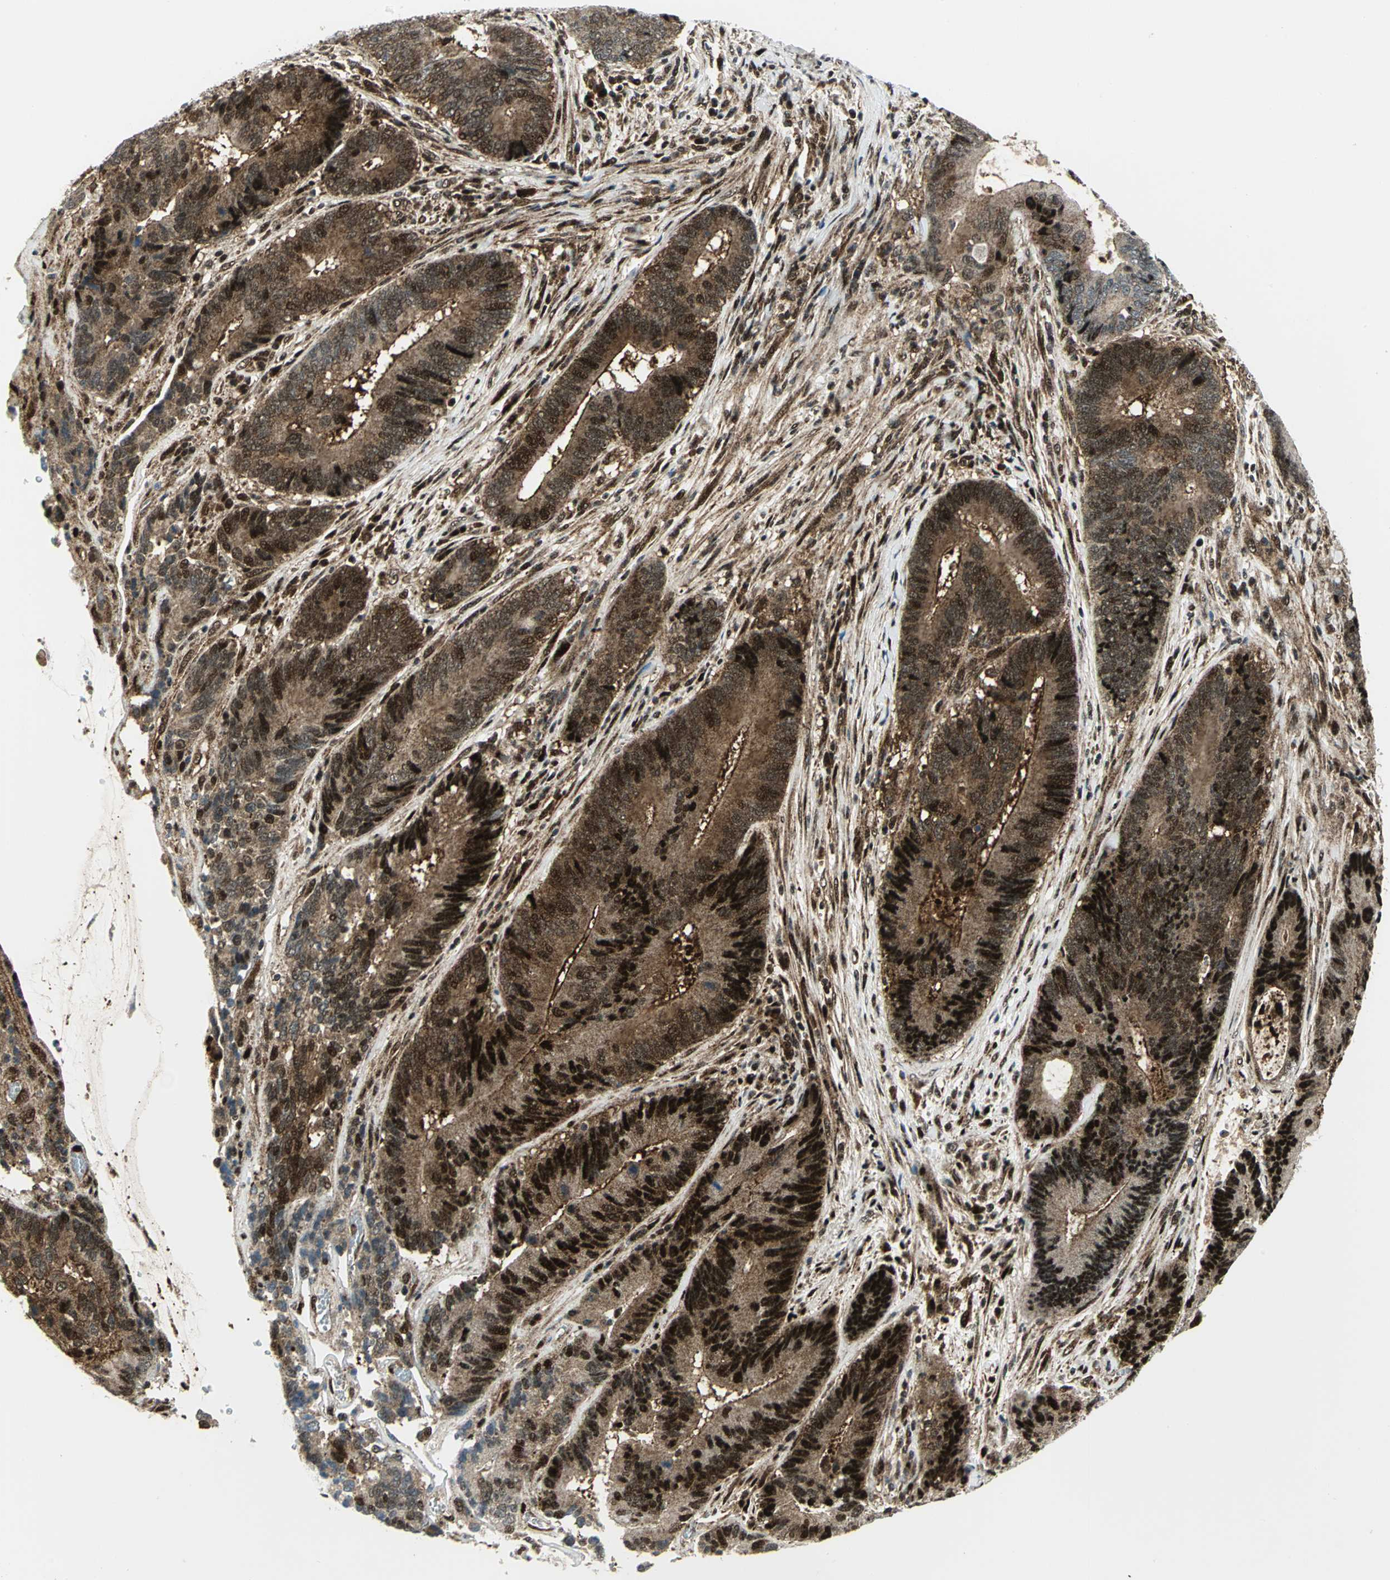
{"staining": {"intensity": "strong", "quantity": ">75%", "location": "cytoplasmic/membranous,nuclear"}, "tissue": "colorectal cancer", "cell_type": "Tumor cells", "image_type": "cancer", "snomed": [{"axis": "morphology", "description": "Adenocarcinoma, NOS"}, {"axis": "topography", "description": "Colon"}], "caption": "A brown stain highlights strong cytoplasmic/membranous and nuclear expression of a protein in adenocarcinoma (colorectal) tumor cells.", "gene": "COPS5", "patient": {"sex": "female", "age": 78}}